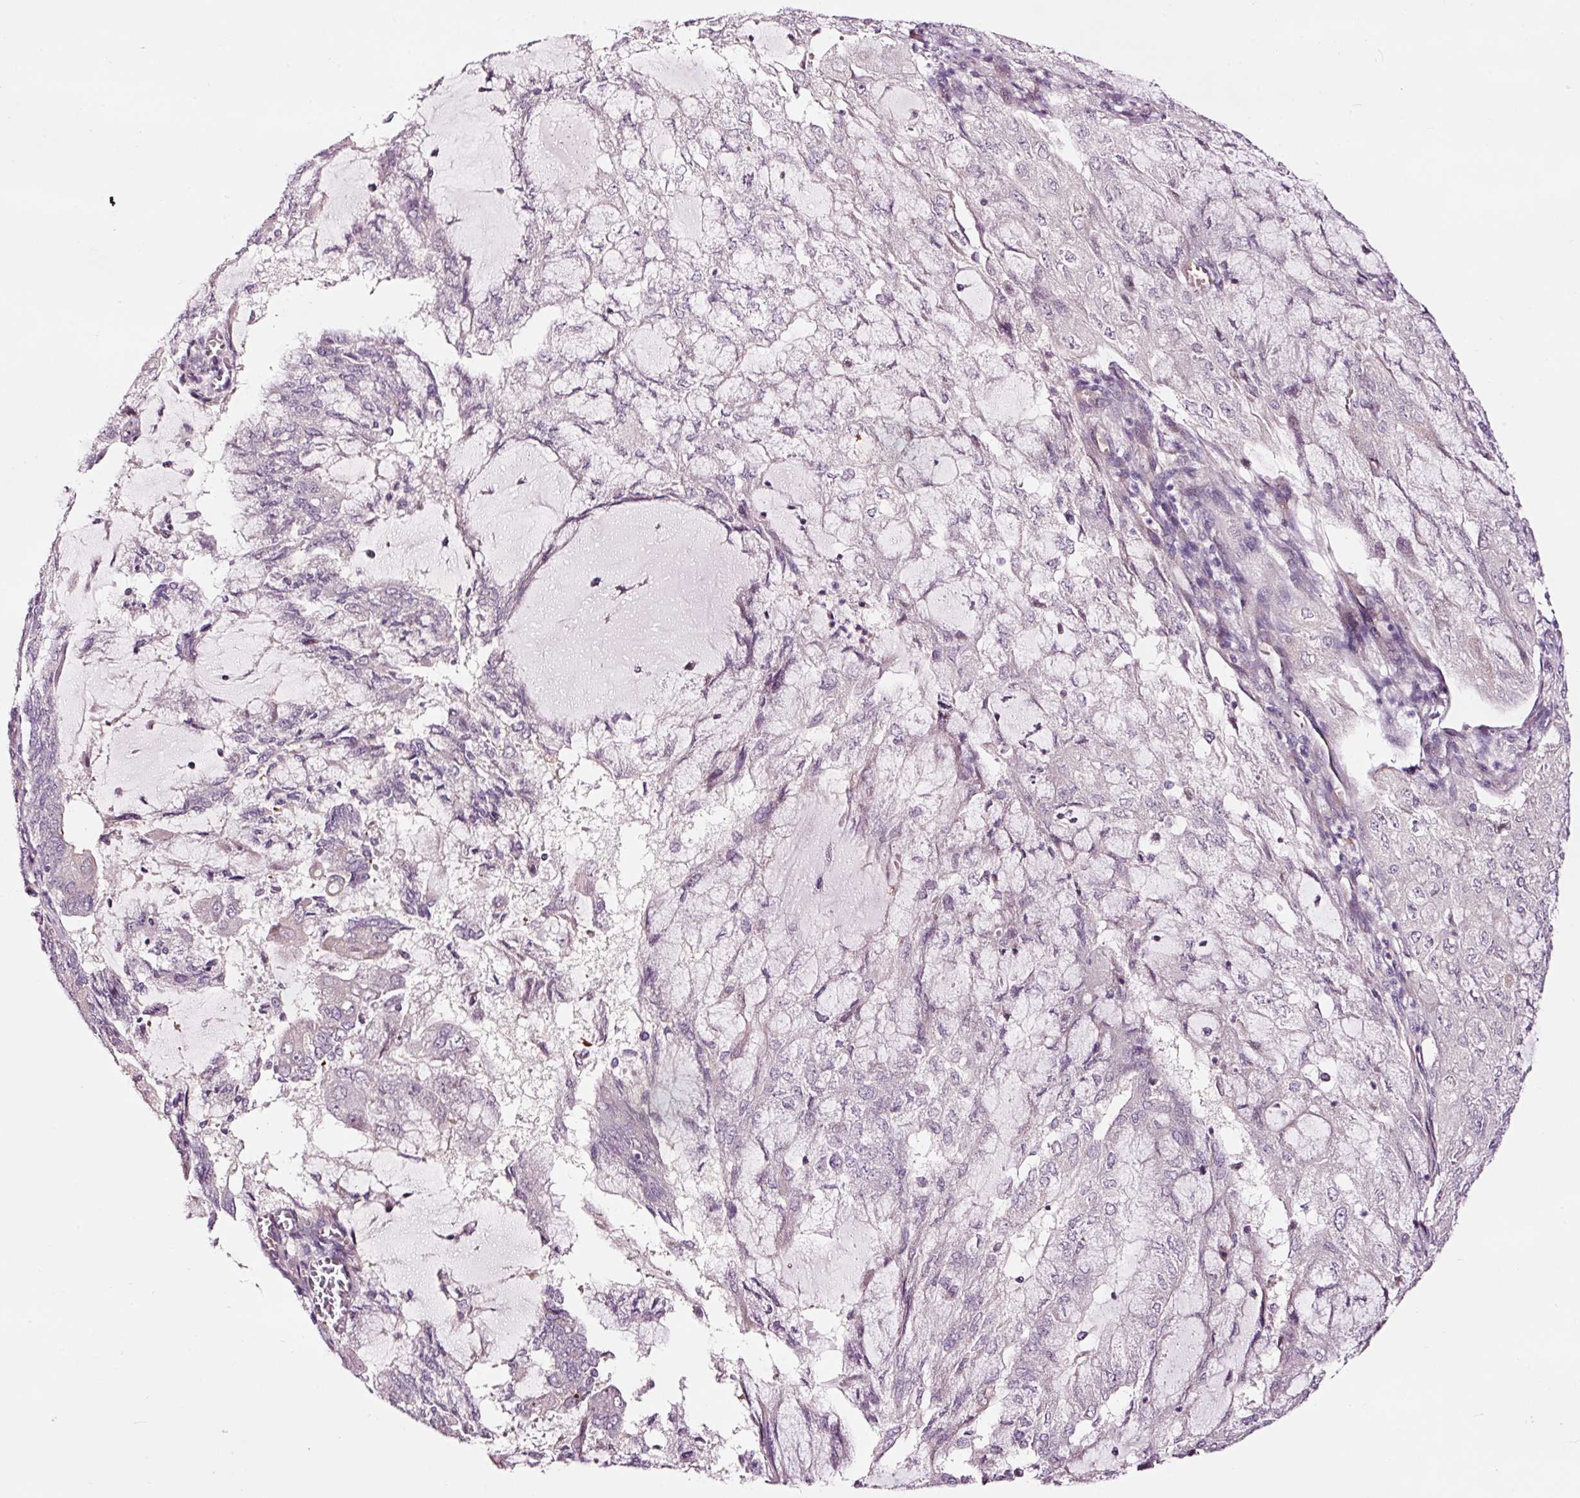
{"staining": {"intensity": "negative", "quantity": "none", "location": "none"}, "tissue": "endometrial cancer", "cell_type": "Tumor cells", "image_type": "cancer", "snomed": [{"axis": "morphology", "description": "Adenocarcinoma, NOS"}, {"axis": "topography", "description": "Endometrium"}], "caption": "Endometrial cancer (adenocarcinoma) was stained to show a protein in brown. There is no significant staining in tumor cells.", "gene": "UTP14A", "patient": {"sex": "female", "age": 81}}